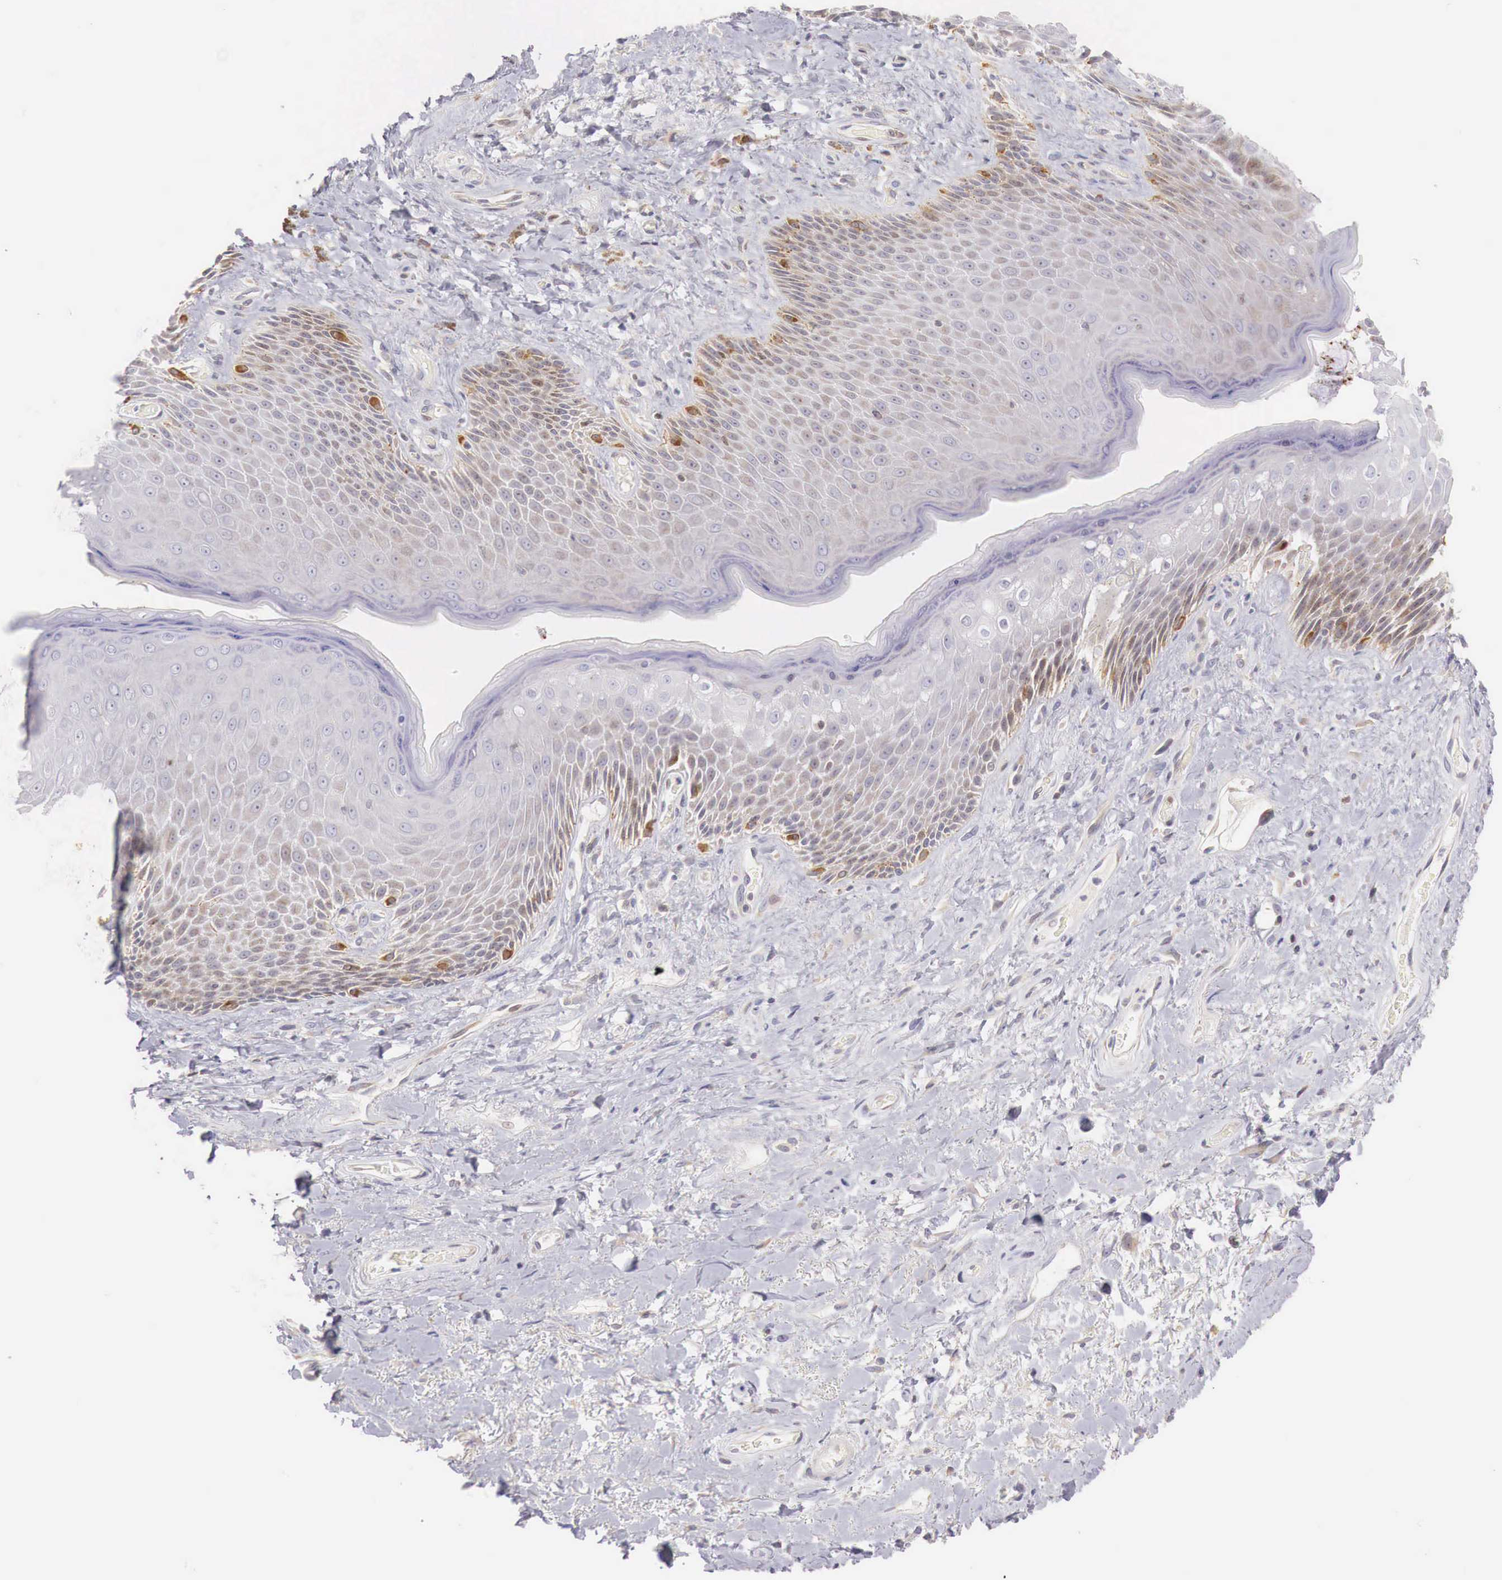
{"staining": {"intensity": "weak", "quantity": "<25%", "location": "cytoplasmic/membranous"}, "tissue": "skin", "cell_type": "Epidermal cells", "image_type": "normal", "snomed": [{"axis": "morphology", "description": "Normal tissue, NOS"}, {"axis": "topography", "description": "Anal"}], "caption": "DAB (3,3'-diaminobenzidine) immunohistochemical staining of unremarkable skin shows no significant positivity in epidermal cells. Brightfield microscopy of IHC stained with DAB (3,3'-diaminobenzidine) (brown) and hematoxylin (blue), captured at high magnification.", "gene": "CLCN5", "patient": {"sex": "male", "age": 78}}